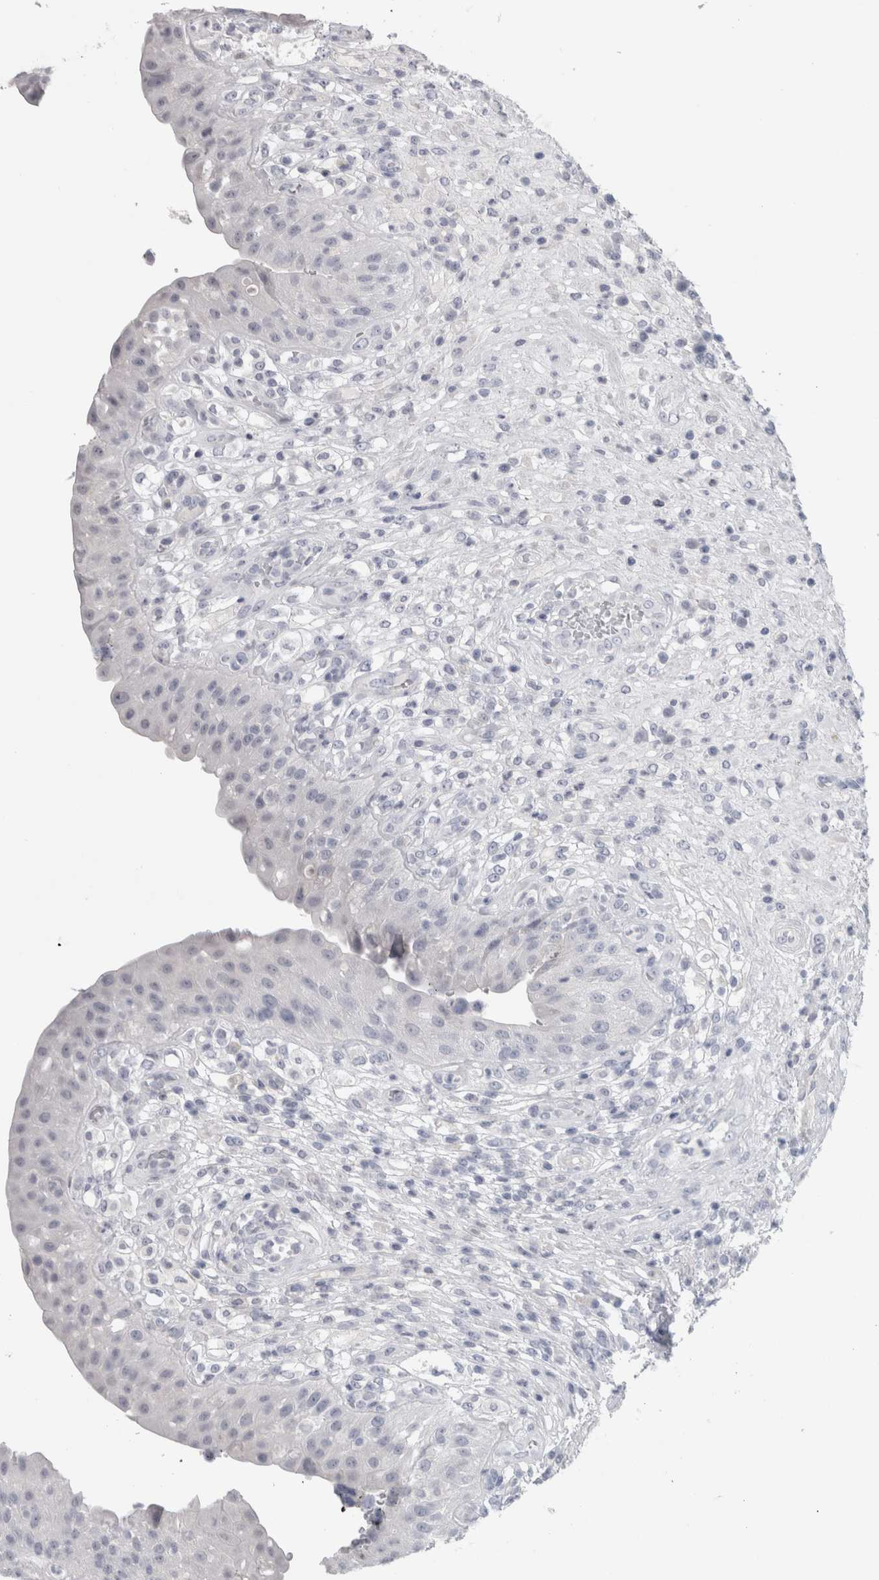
{"staining": {"intensity": "negative", "quantity": "none", "location": "none"}, "tissue": "urinary bladder", "cell_type": "Urothelial cells", "image_type": "normal", "snomed": [{"axis": "morphology", "description": "Normal tissue, NOS"}, {"axis": "topography", "description": "Urinary bladder"}], "caption": "Protein analysis of normal urinary bladder exhibits no significant expression in urothelial cells.", "gene": "ADAM2", "patient": {"sex": "female", "age": 62}}